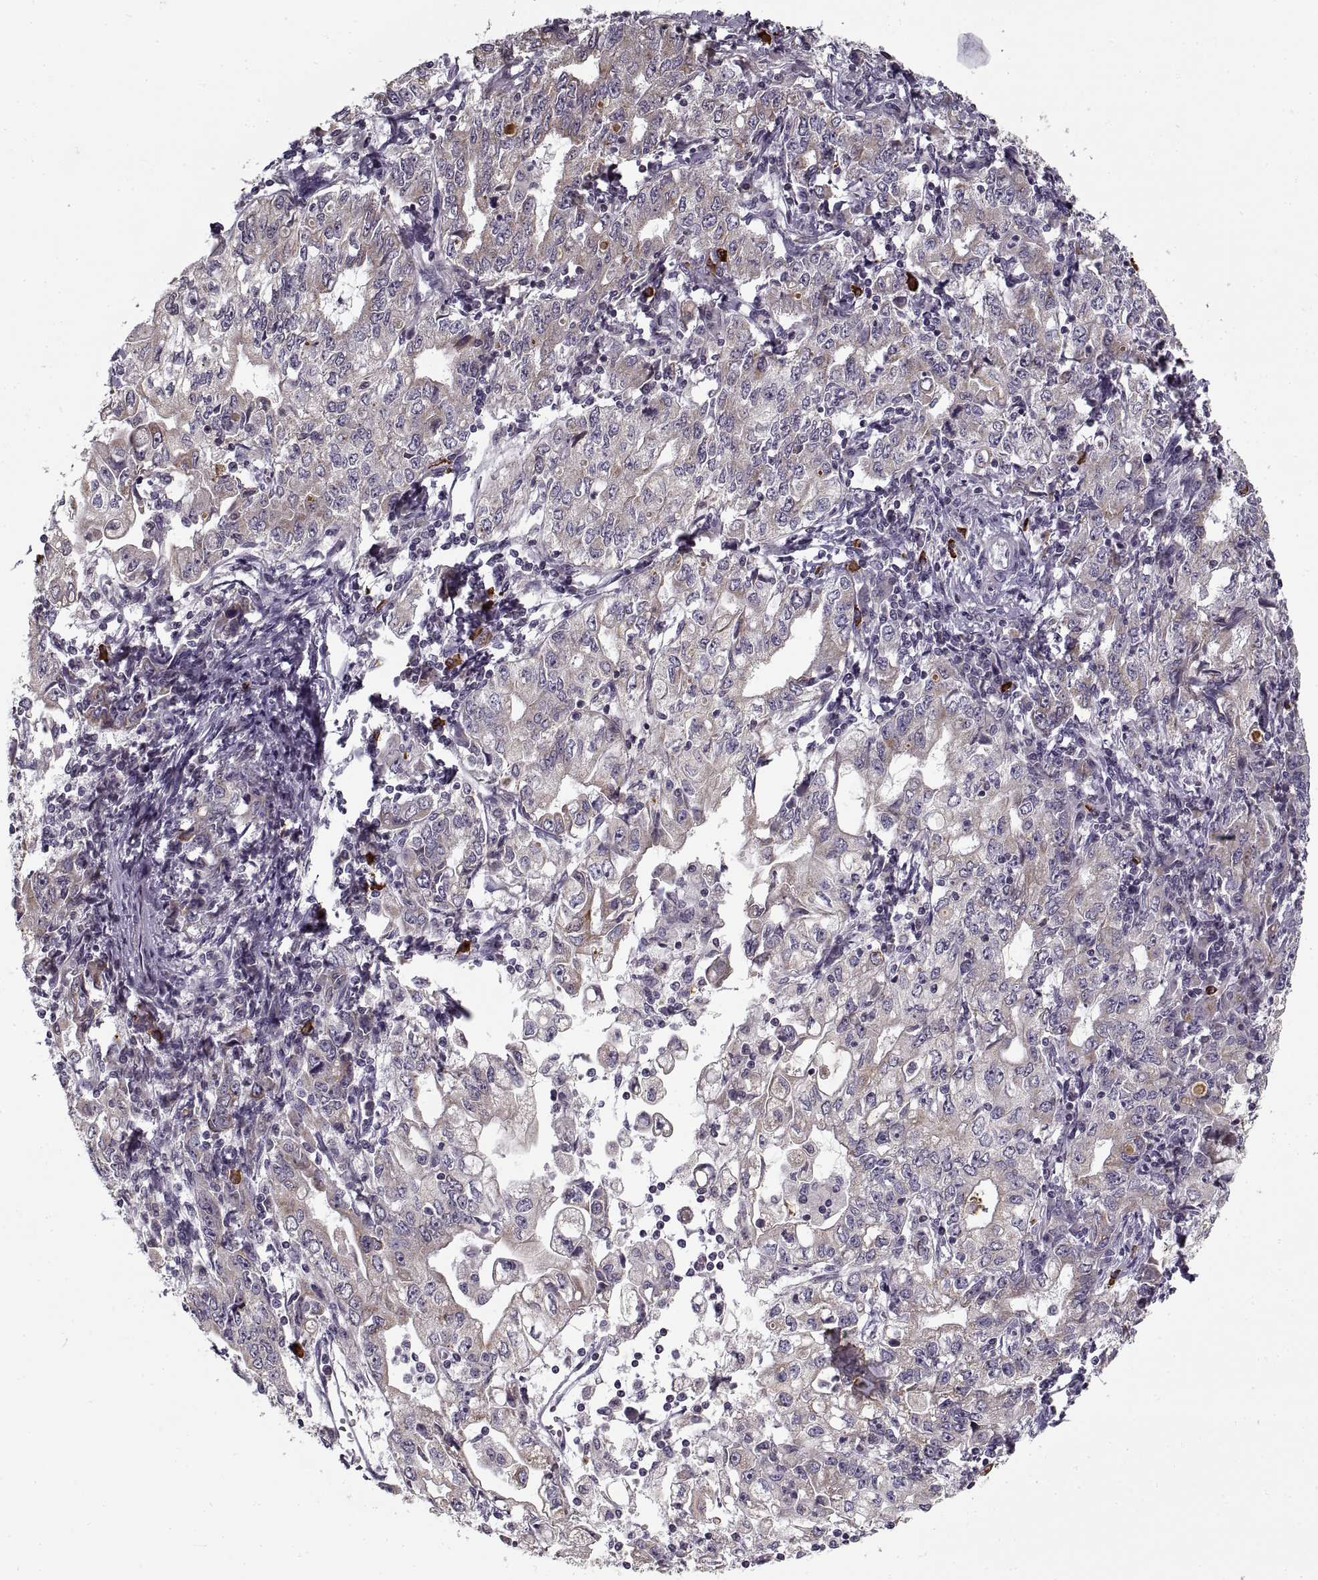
{"staining": {"intensity": "weak", "quantity": ">75%", "location": "cytoplasmic/membranous"}, "tissue": "stomach cancer", "cell_type": "Tumor cells", "image_type": "cancer", "snomed": [{"axis": "morphology", "description": "Adenocarcinoma, NOS"}, {"axis": "topography", "description": "Stomach, lower"}], "caption": "Human stomach adenocarcinoma stained with a brown dye demonstrates weak cytoplasmic/membranous positive positivity in approximately >75% of tumor cells.", "gene": "GAD2", "patient": {"sex": "female", "age": 72}}